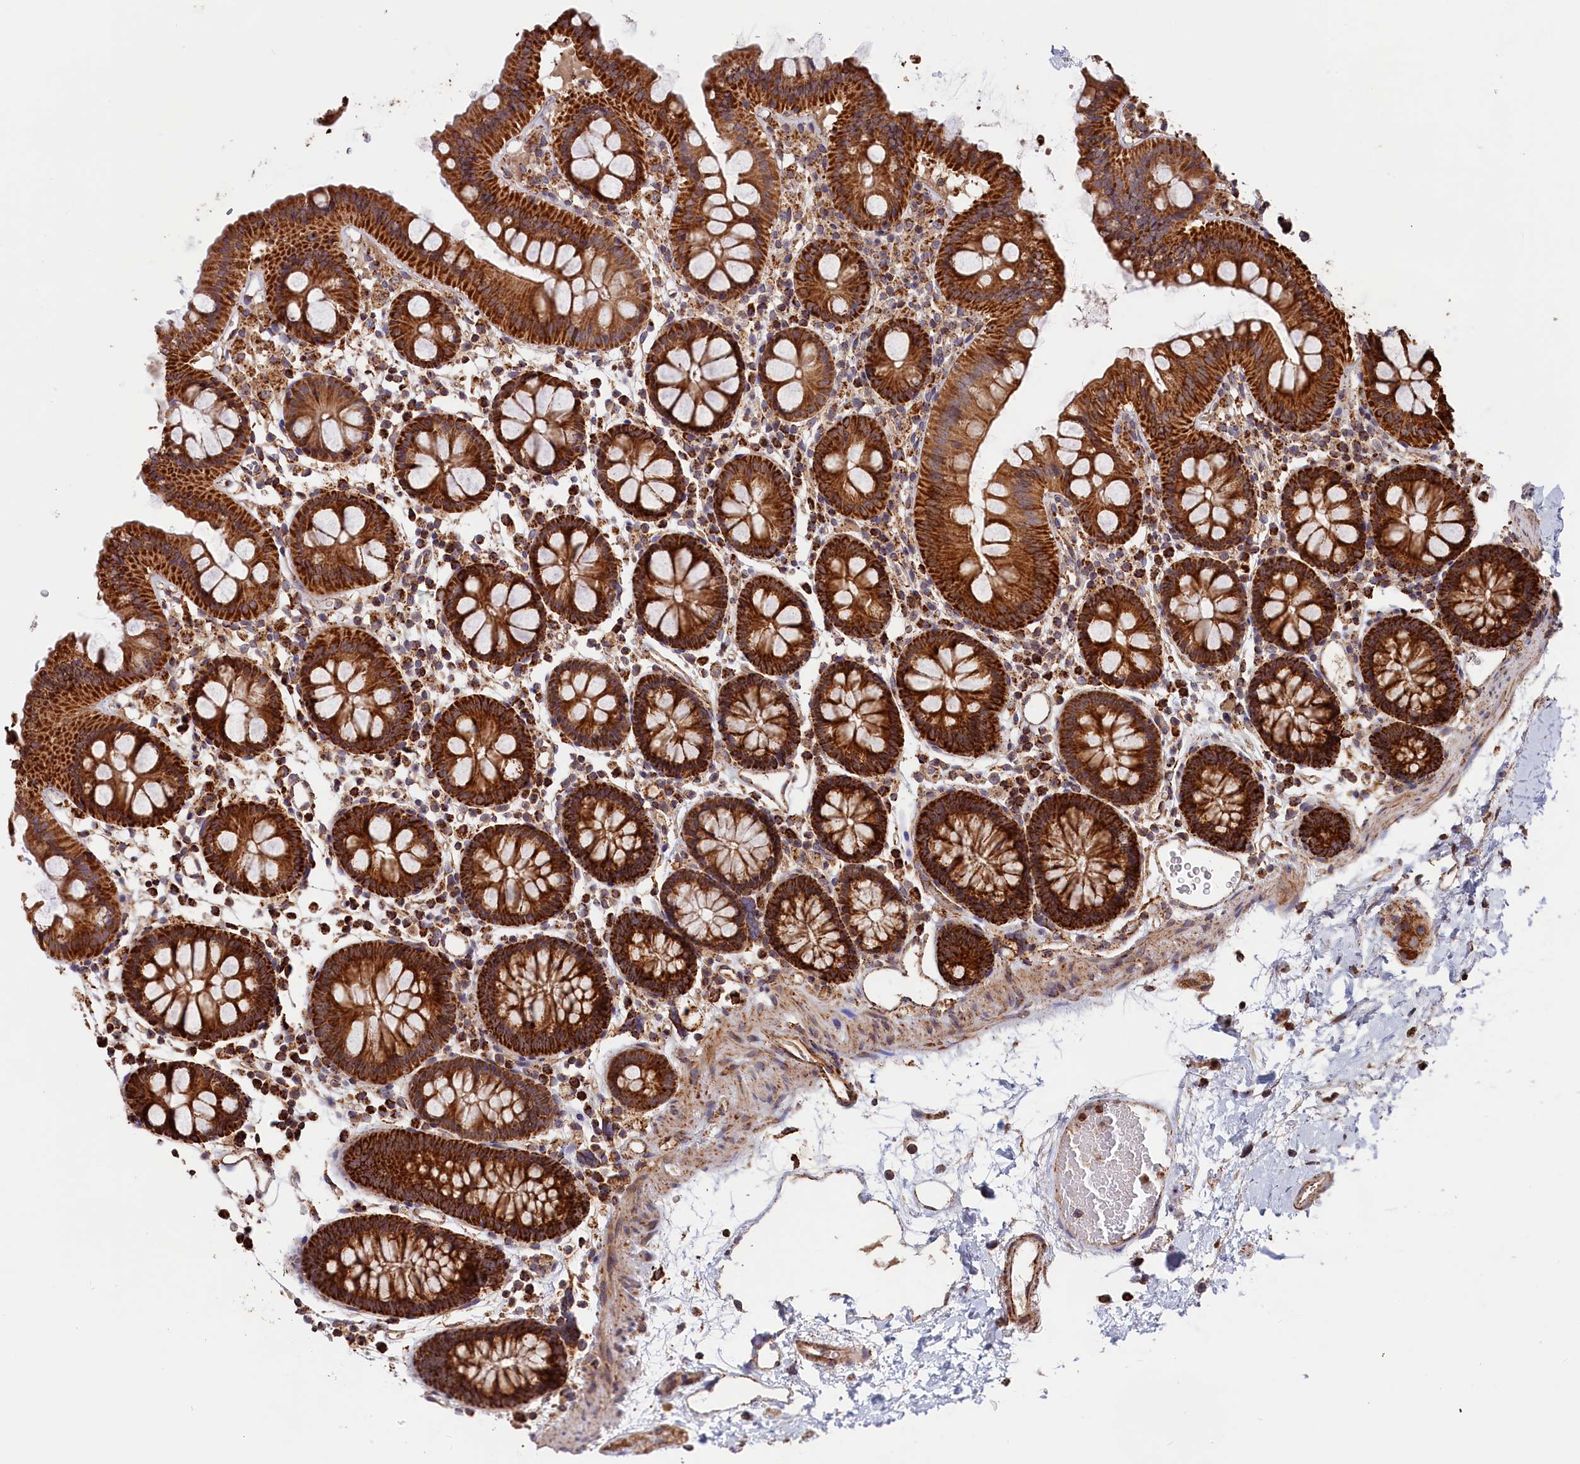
{"staining": {"intensity": "moderate", "quantity": ">75%", "location": "cytoplasmic/membranous"}, "tissue": "colon", "cell_type": "Endothelial cells", "image_type": "normal", "snomed": [{"axis": "morphology", "description": "Normal tissue, NOS"}, {"axis": "topography", "description": "Colon"}], "caption": "Immunohistochemistry of unremarkable colon shows medium levels of moderate cytoplasmic/membranous expression in approximately >75% of endothelial cells. (brown staining indicates protein expression, while blue staining denotes nuclei).", "gene": "MACROD1", "patient": {"sex": "male", "age": 75}}